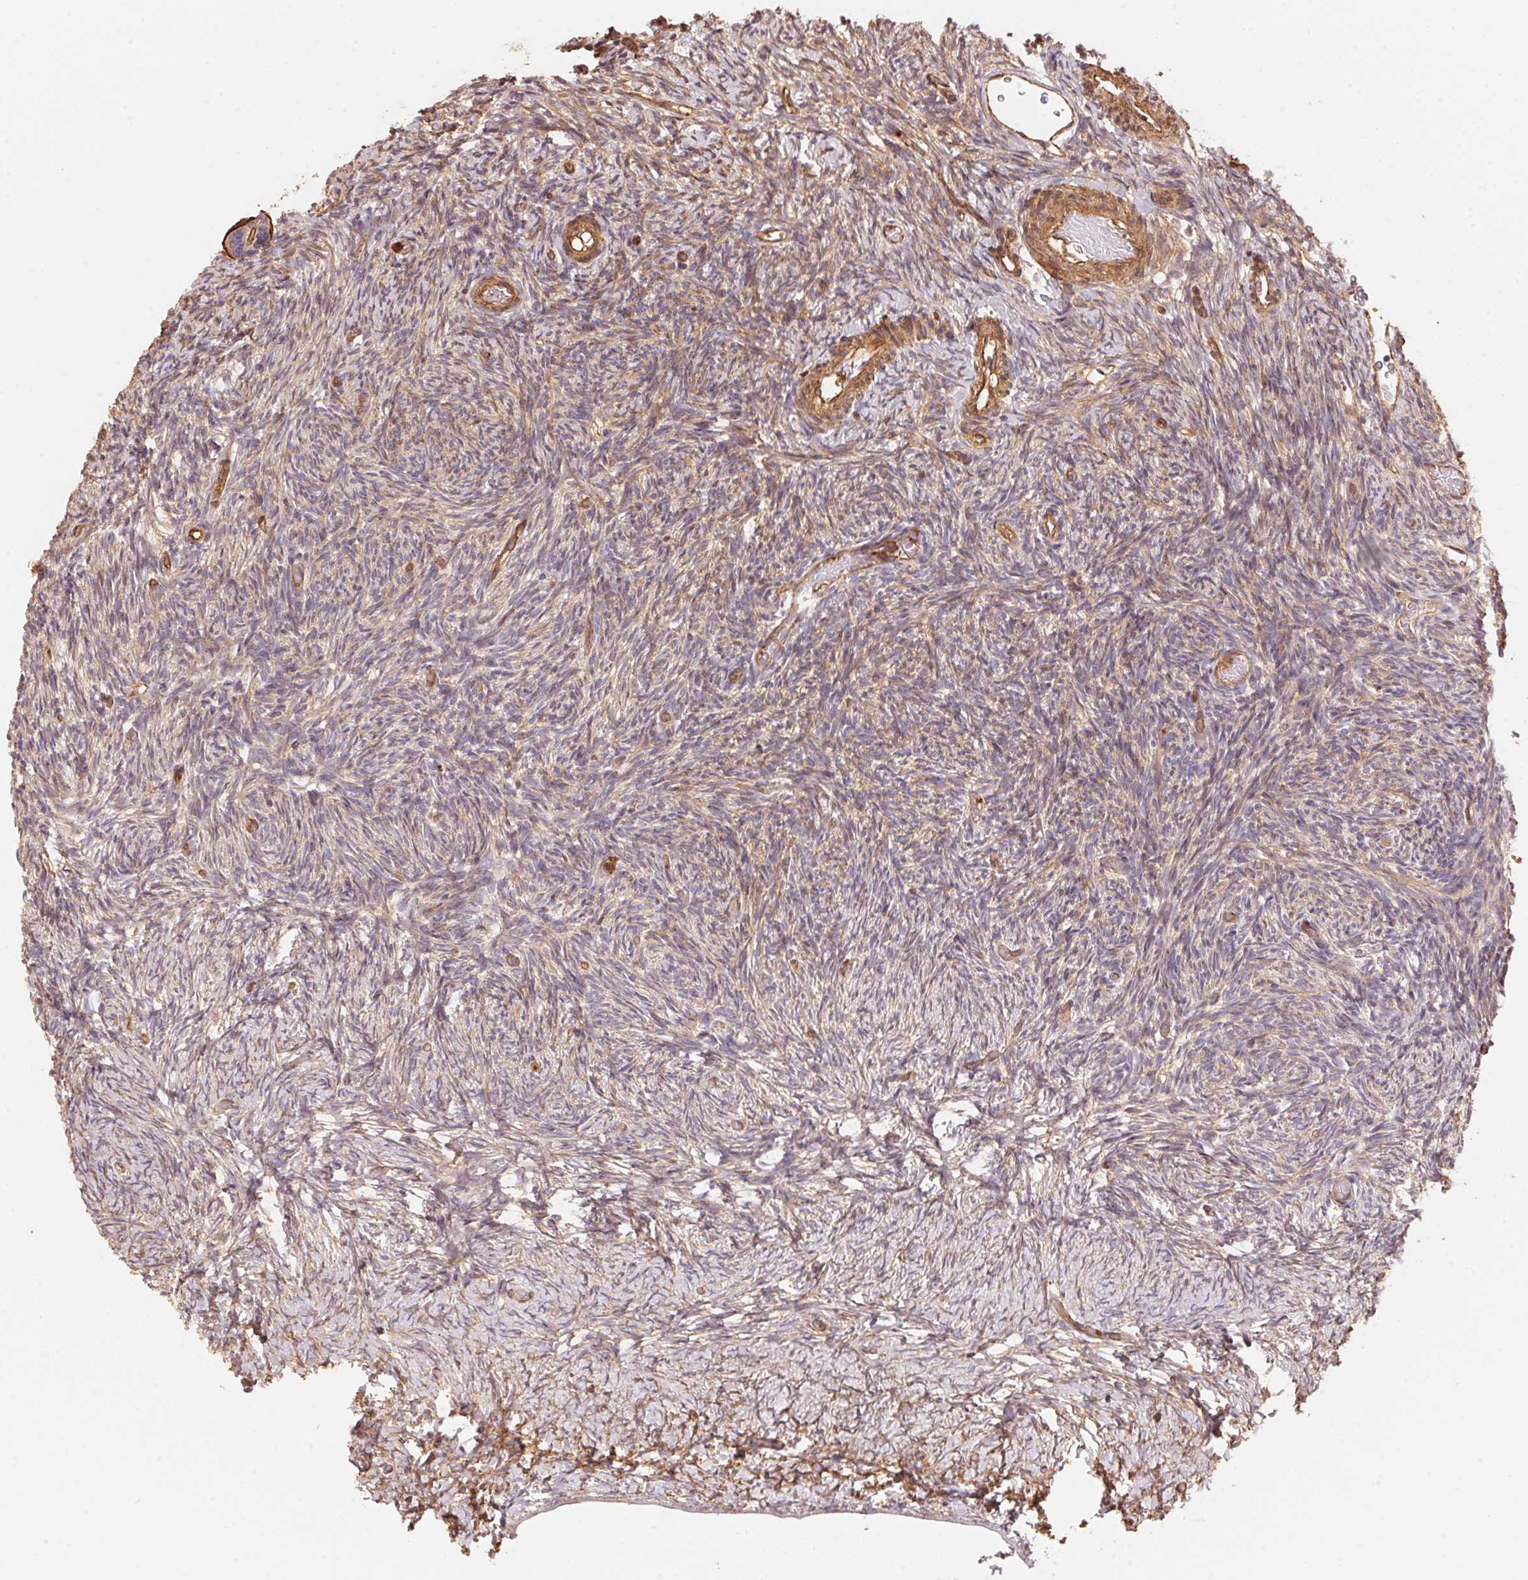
{"staining": {"intensity": "weak", "quantity": "25%-75%", "location": "cytoplasmic/membranous"}, "tissue": "ovary", "cell_type": "Ovarian stroma cells", "image_type": "normal", "snomed": [{"axis": "morphology", "description": "Normal tissue, NOS"}, {"axis": "topography", "description": "Ovary"}], "caption": "DAB (3,3'-diaminobenzidine) immunohistochemical staining of normal ovary displays weak cytoplasmic/membranous protein positivity in approximately 25%-75% of ovarian stroma cells. (IHC, brightfield microscopy, high magnification).", "gene": "FRAS1", "patient": {"sex": "female", "age": 39}}